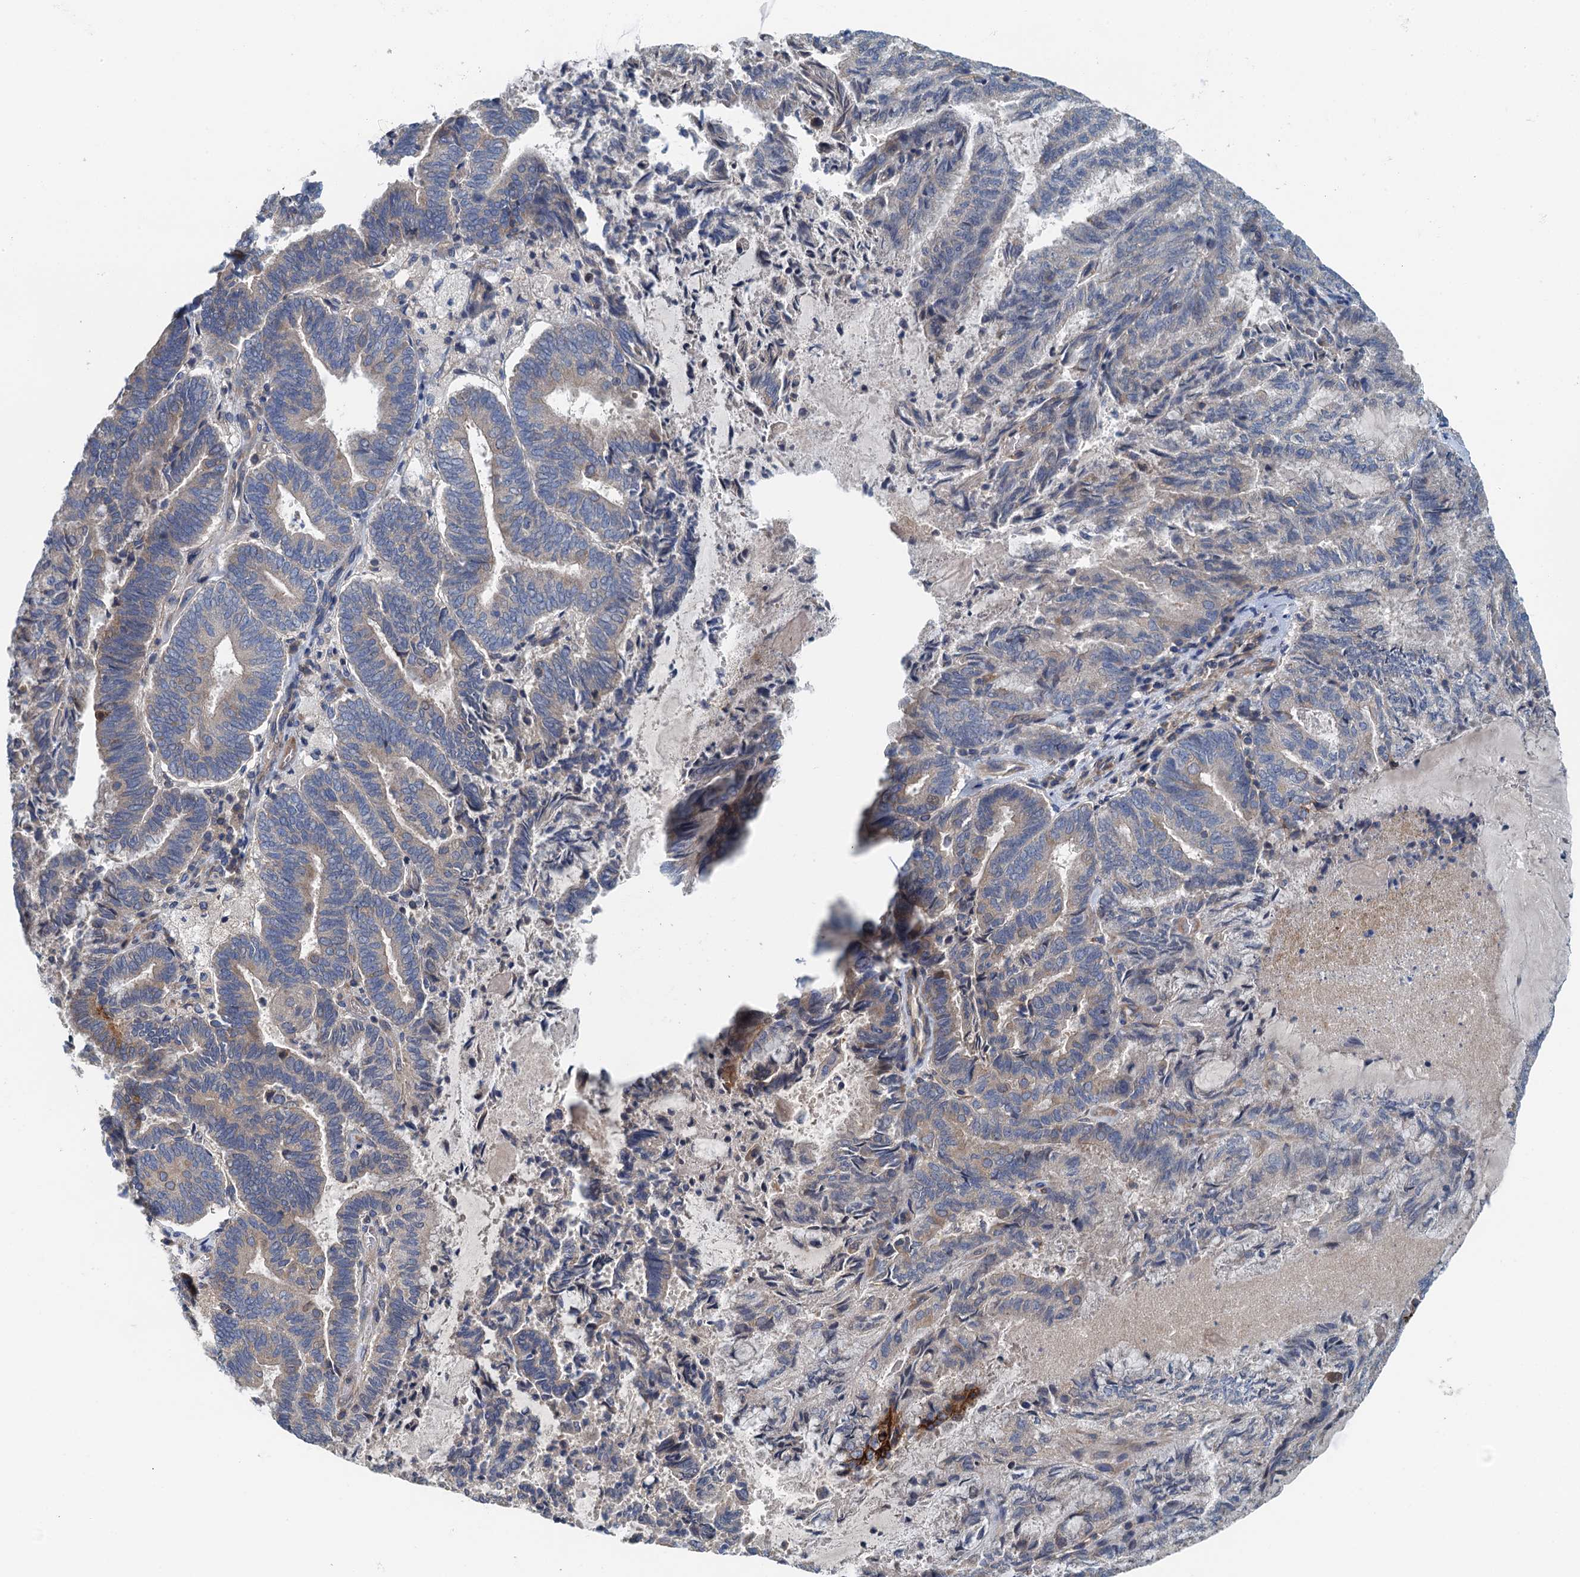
{"staining": {"intensity": "weak", "quantity": "<25%", "location": "cytoplasmic/membranous"}, "tissue": "endometrial cancer", "cell_type": "Tumor cells", "image_type": "cancer", "snomed": [{"axis": "morphology", "description": "Adenocarcinoma, NOS"}, {"axis": "topography", "description": "Endometrium"}], "caption": "Protein analysis of adenocarcinoma (endometrial) reveals no significant expression in tumor cells.", "gene": "PPP1R14D", "patient": {"sex": "female", "age": 80}}